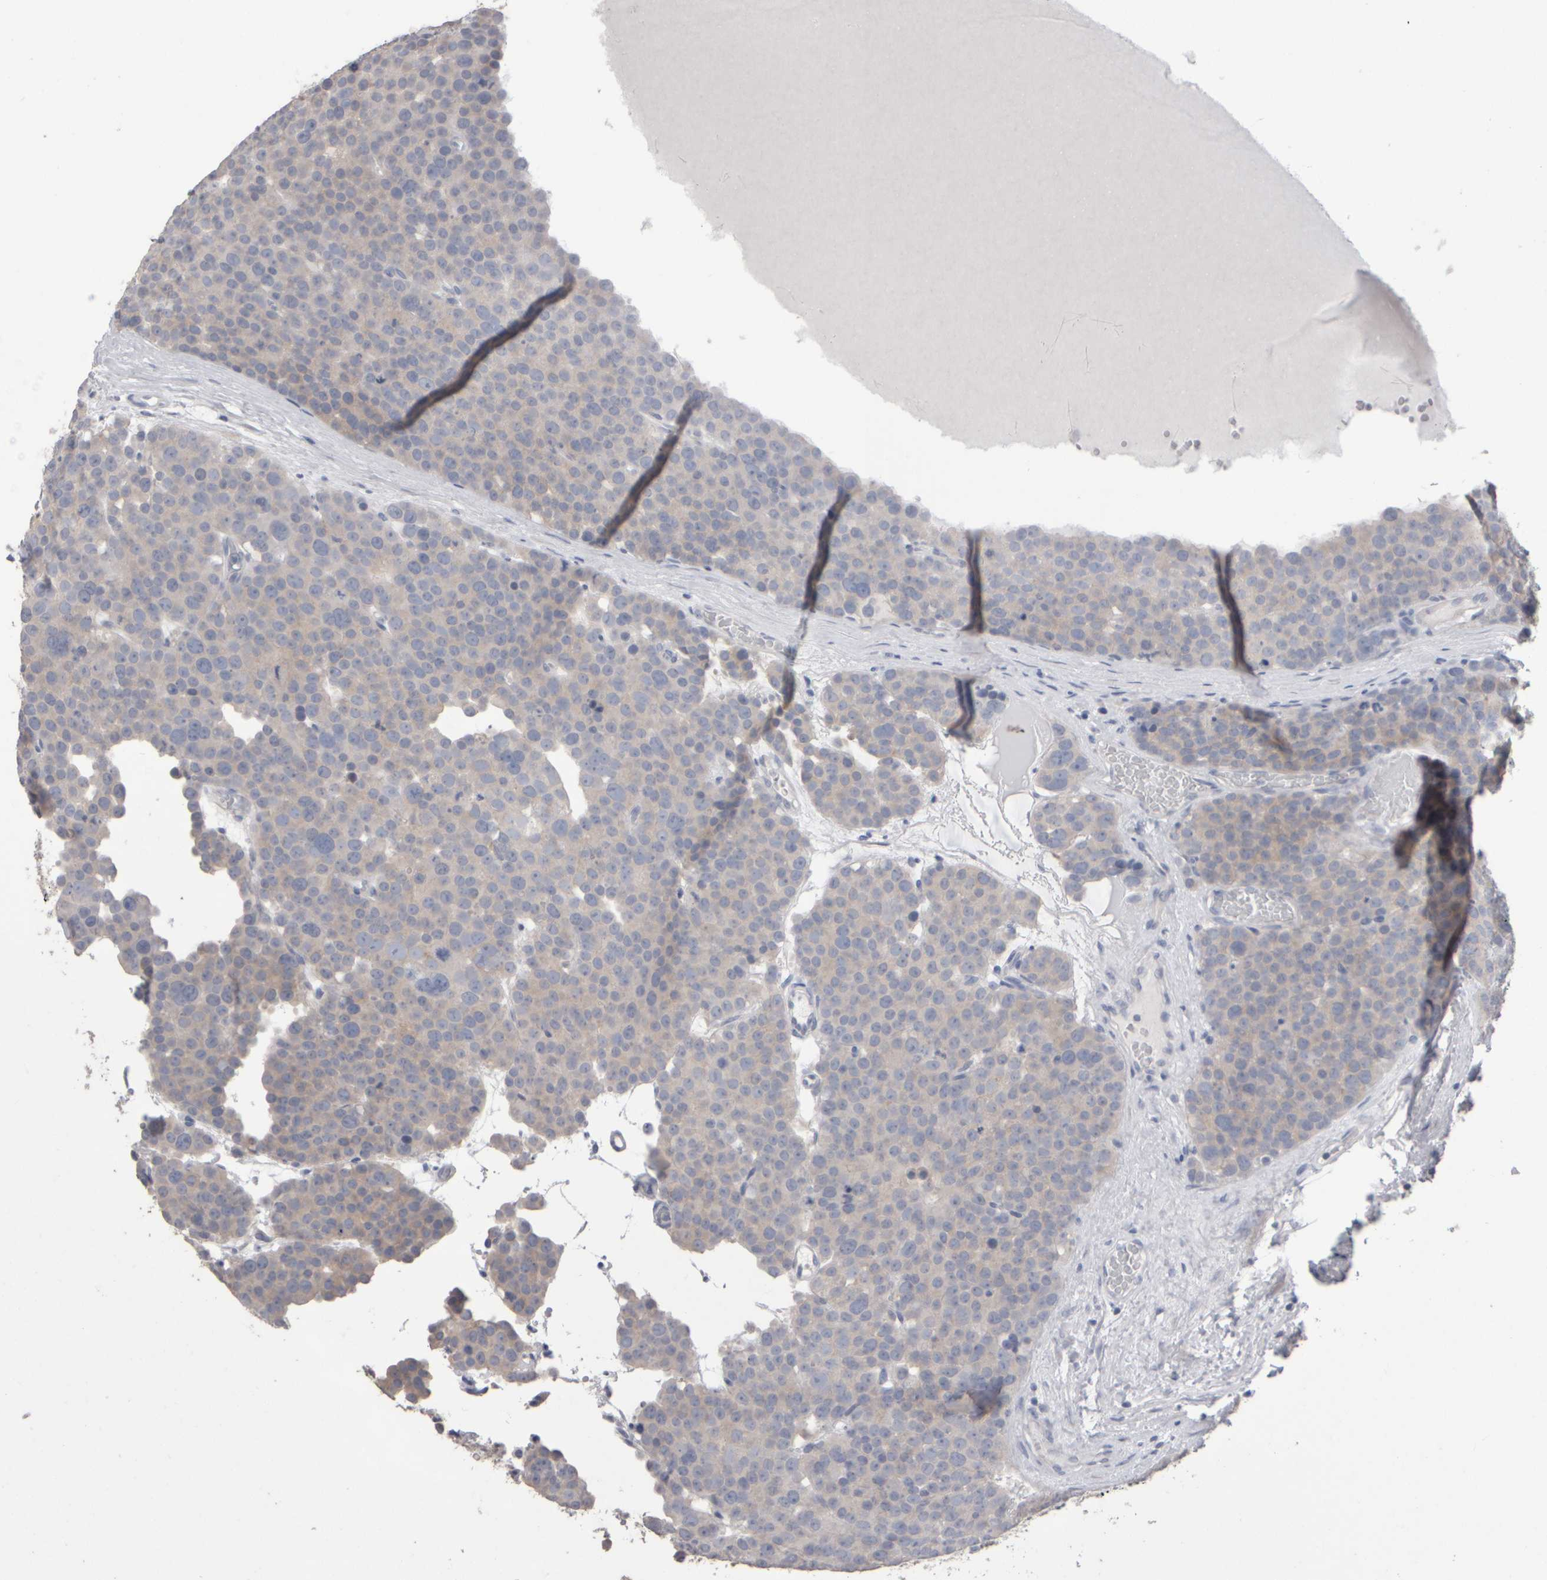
{"staining": {"intensity": "negative", "quantity": "none", "location": "none"}, "tissue": "testis cancer", "cell_type": "Tumor cells", "image_type": "cancer", "snomed": [{"axis": "morphology", "description": "Seminoma, NOS"}, {"axis": "topography", "description": "Testis"}], "caption": "Image shows no significant protein expression in tumor cells of testis cancer.", "gene": "EPHX2", "patient": {"sex": "male", "age": 71}}